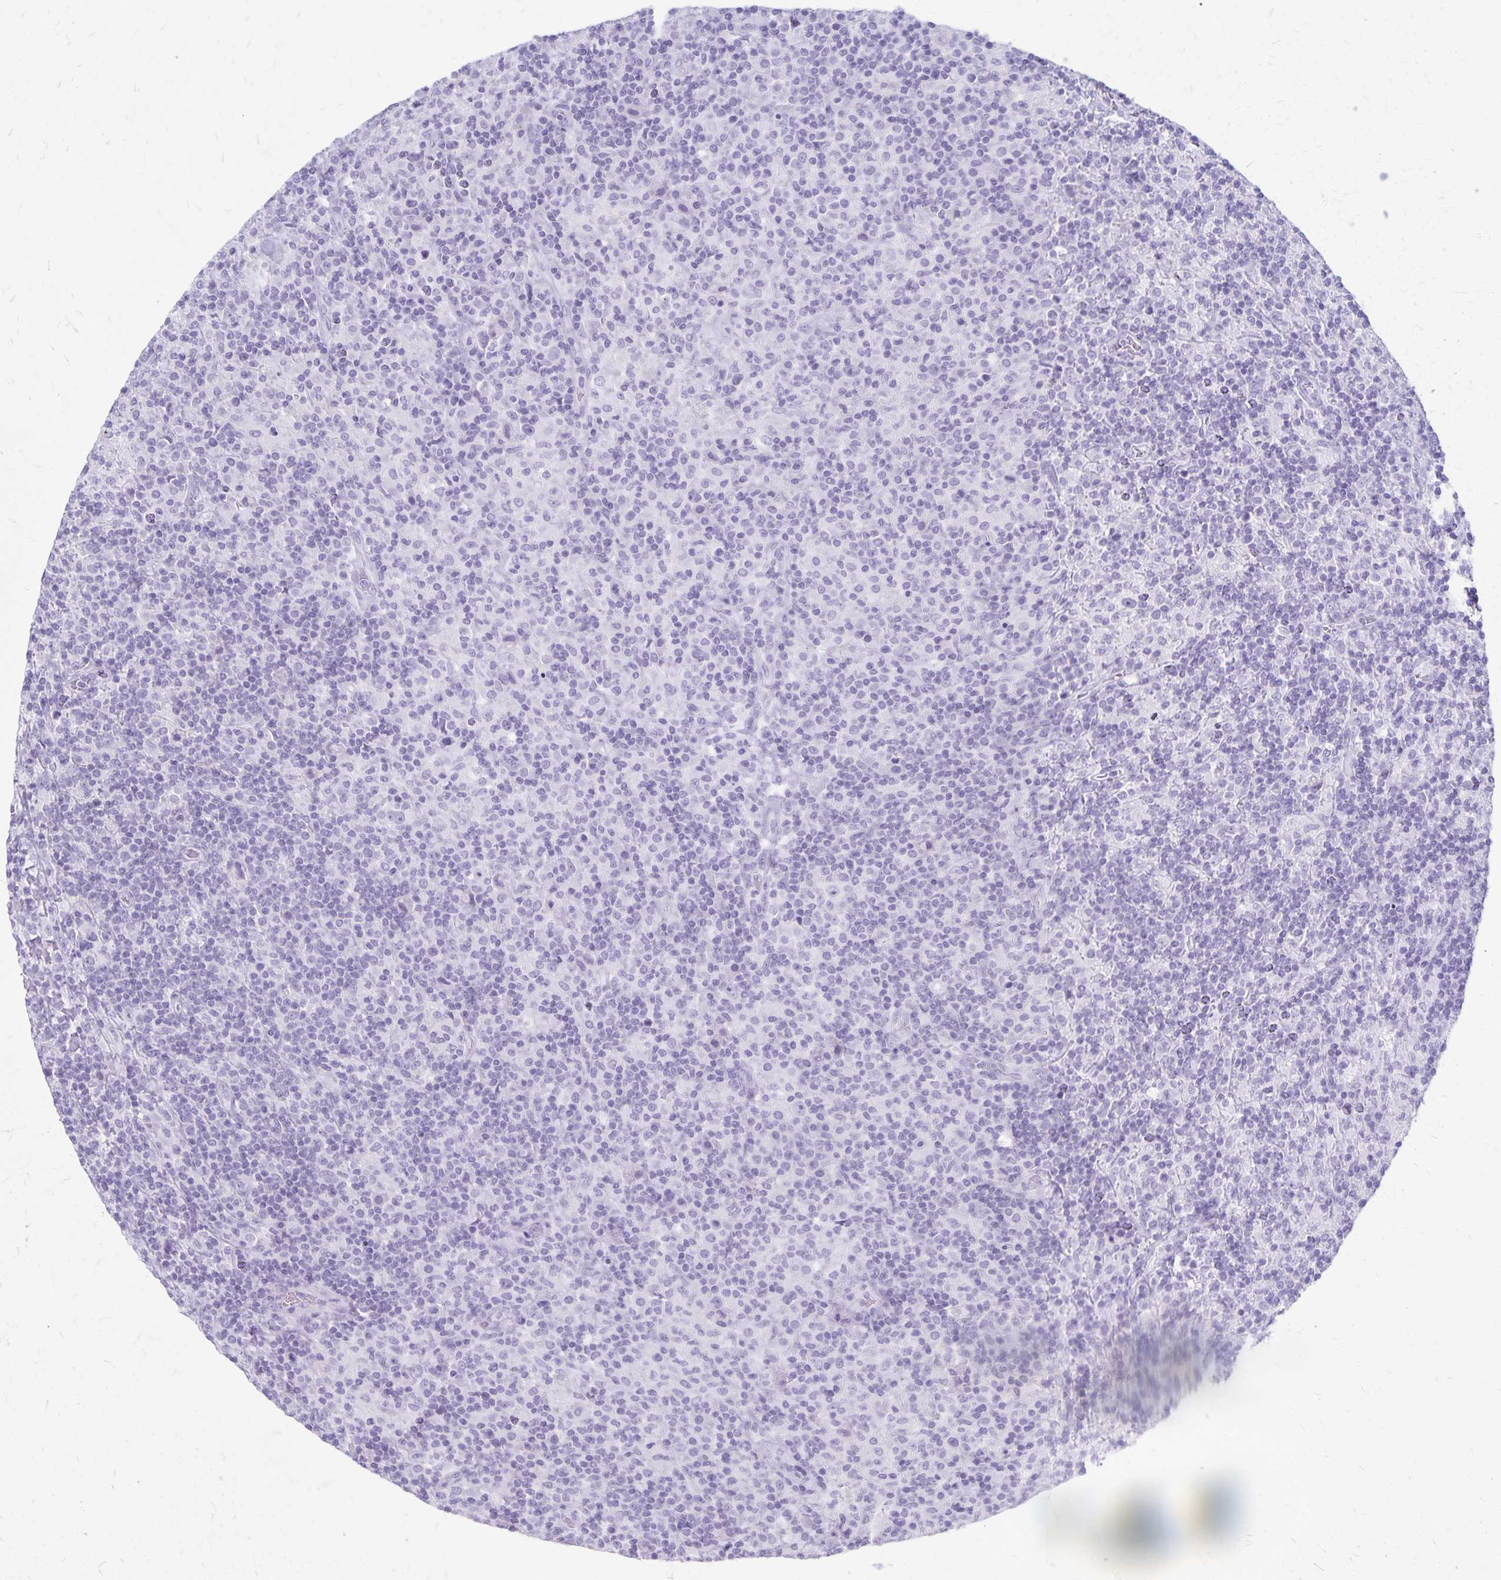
{"staining": {"intensity": "negative", "quantity": "none", "location": "none"}, "tissue": "lymphoma", "cell_type": "Tumor cells", "image_type": "cancer", "snomed": [{"axis": "morphology", "description": "Hodgkin's disease, NOS"}, {"axis": "topography", "description": "Lymph node"}], "caption": "A micrograph of human Hodgkin's disease is negative for staining in tumor cells. The staining is performed using DAB brown chromogen with nuclei counter-stained in using hematoxylin.", "gene": "GPBAR1", "patient": {"sex": "male", "age": 70}}